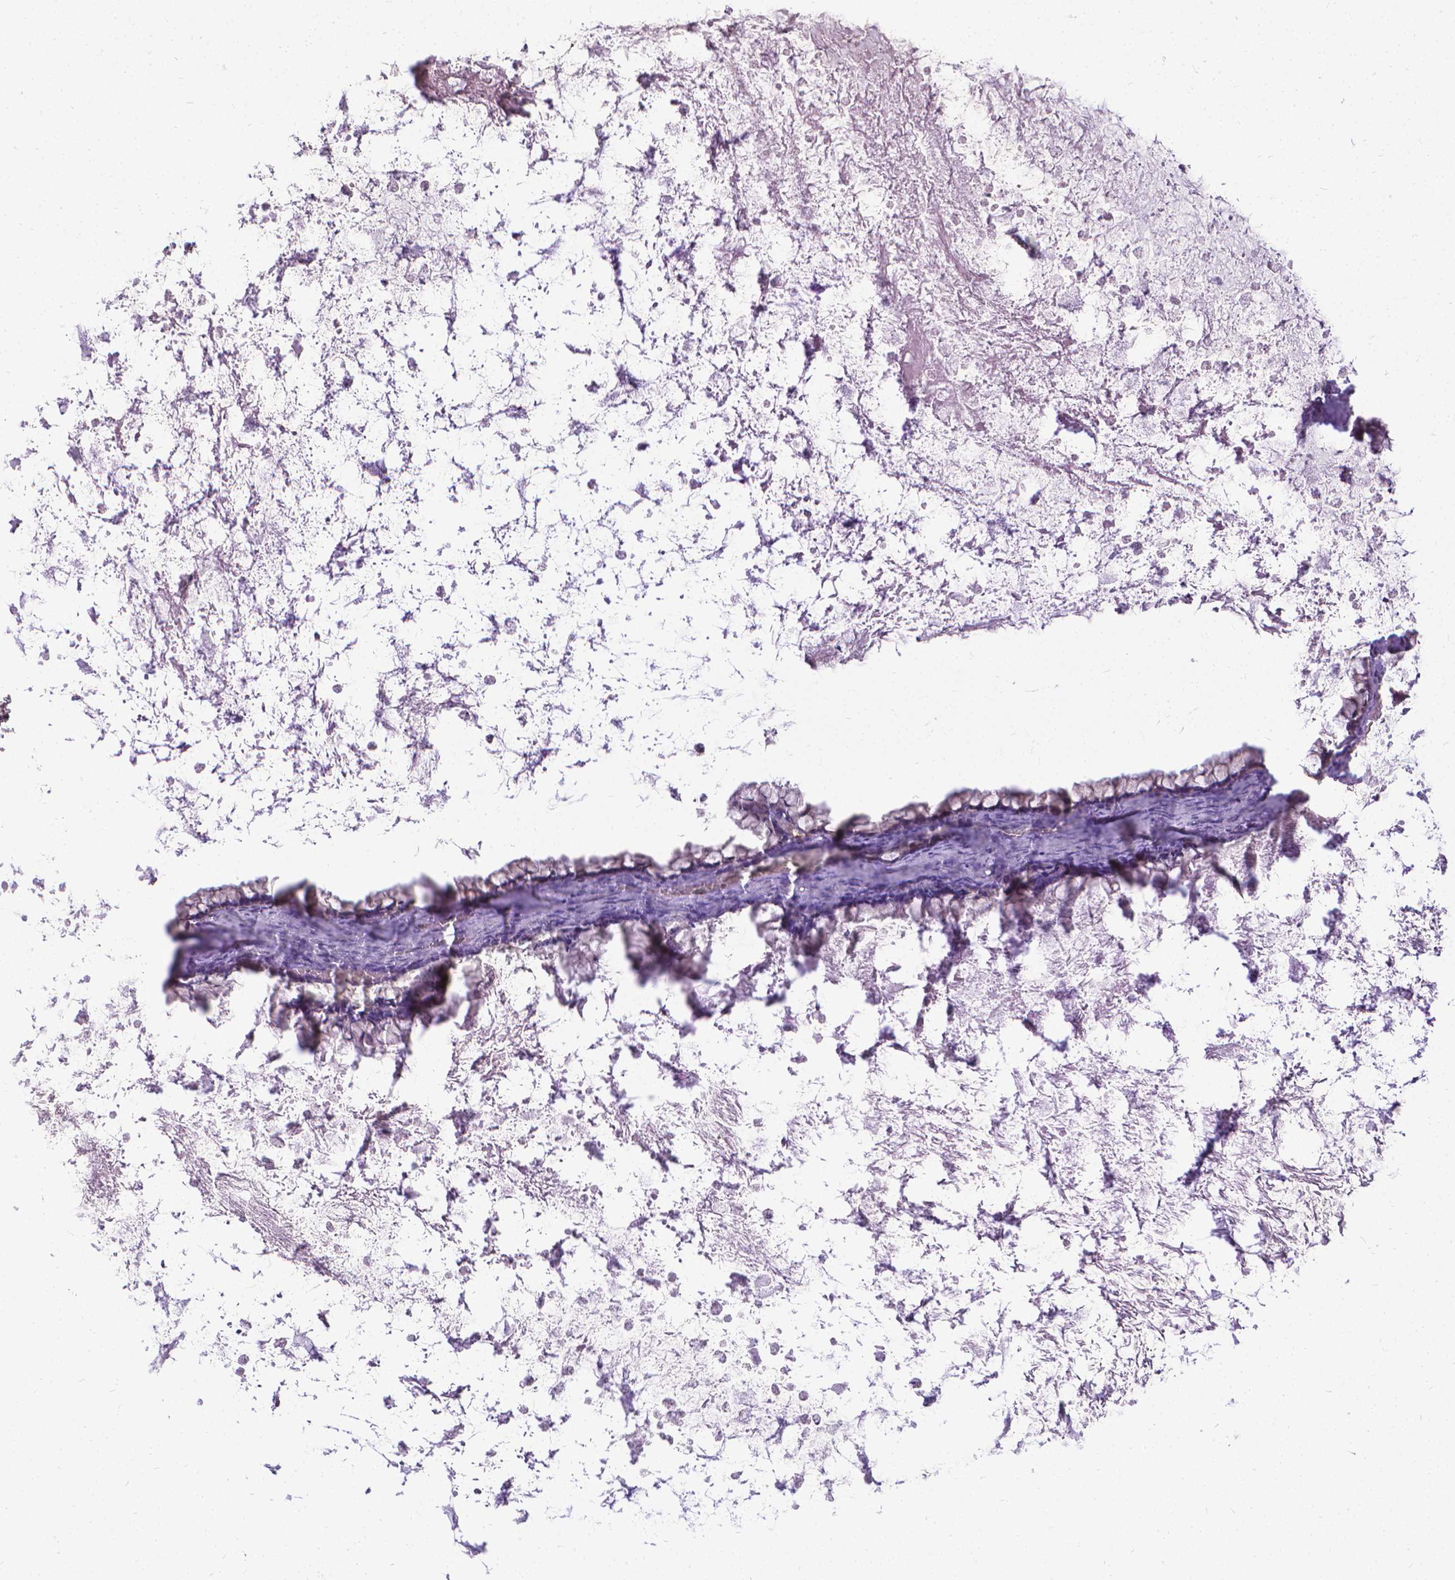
{"staining": {"intensity": "weak", "quantity": "25%-75%", "location": "cytoplasmic/membranous"}, "tissue": "ovarian cancer", "cell_type": "Tumor cells", "image_type": "cancer", "snomed": [{"axis": "morphology", "description": "Cystadenocarcinoma, mucinous, NOS"}, {"axis": "topography", "description": "Ovary"}], "caption": "Immunohistochemical staining of mucinous cystadenocarcinoma (ovarian) demonstrates low levels of weak cytoplasmic/membranous protein expression in about 25%-75% of tumor cells.", "gene": "CFAP299", "patient": {"sex": "female", "age": 67}}